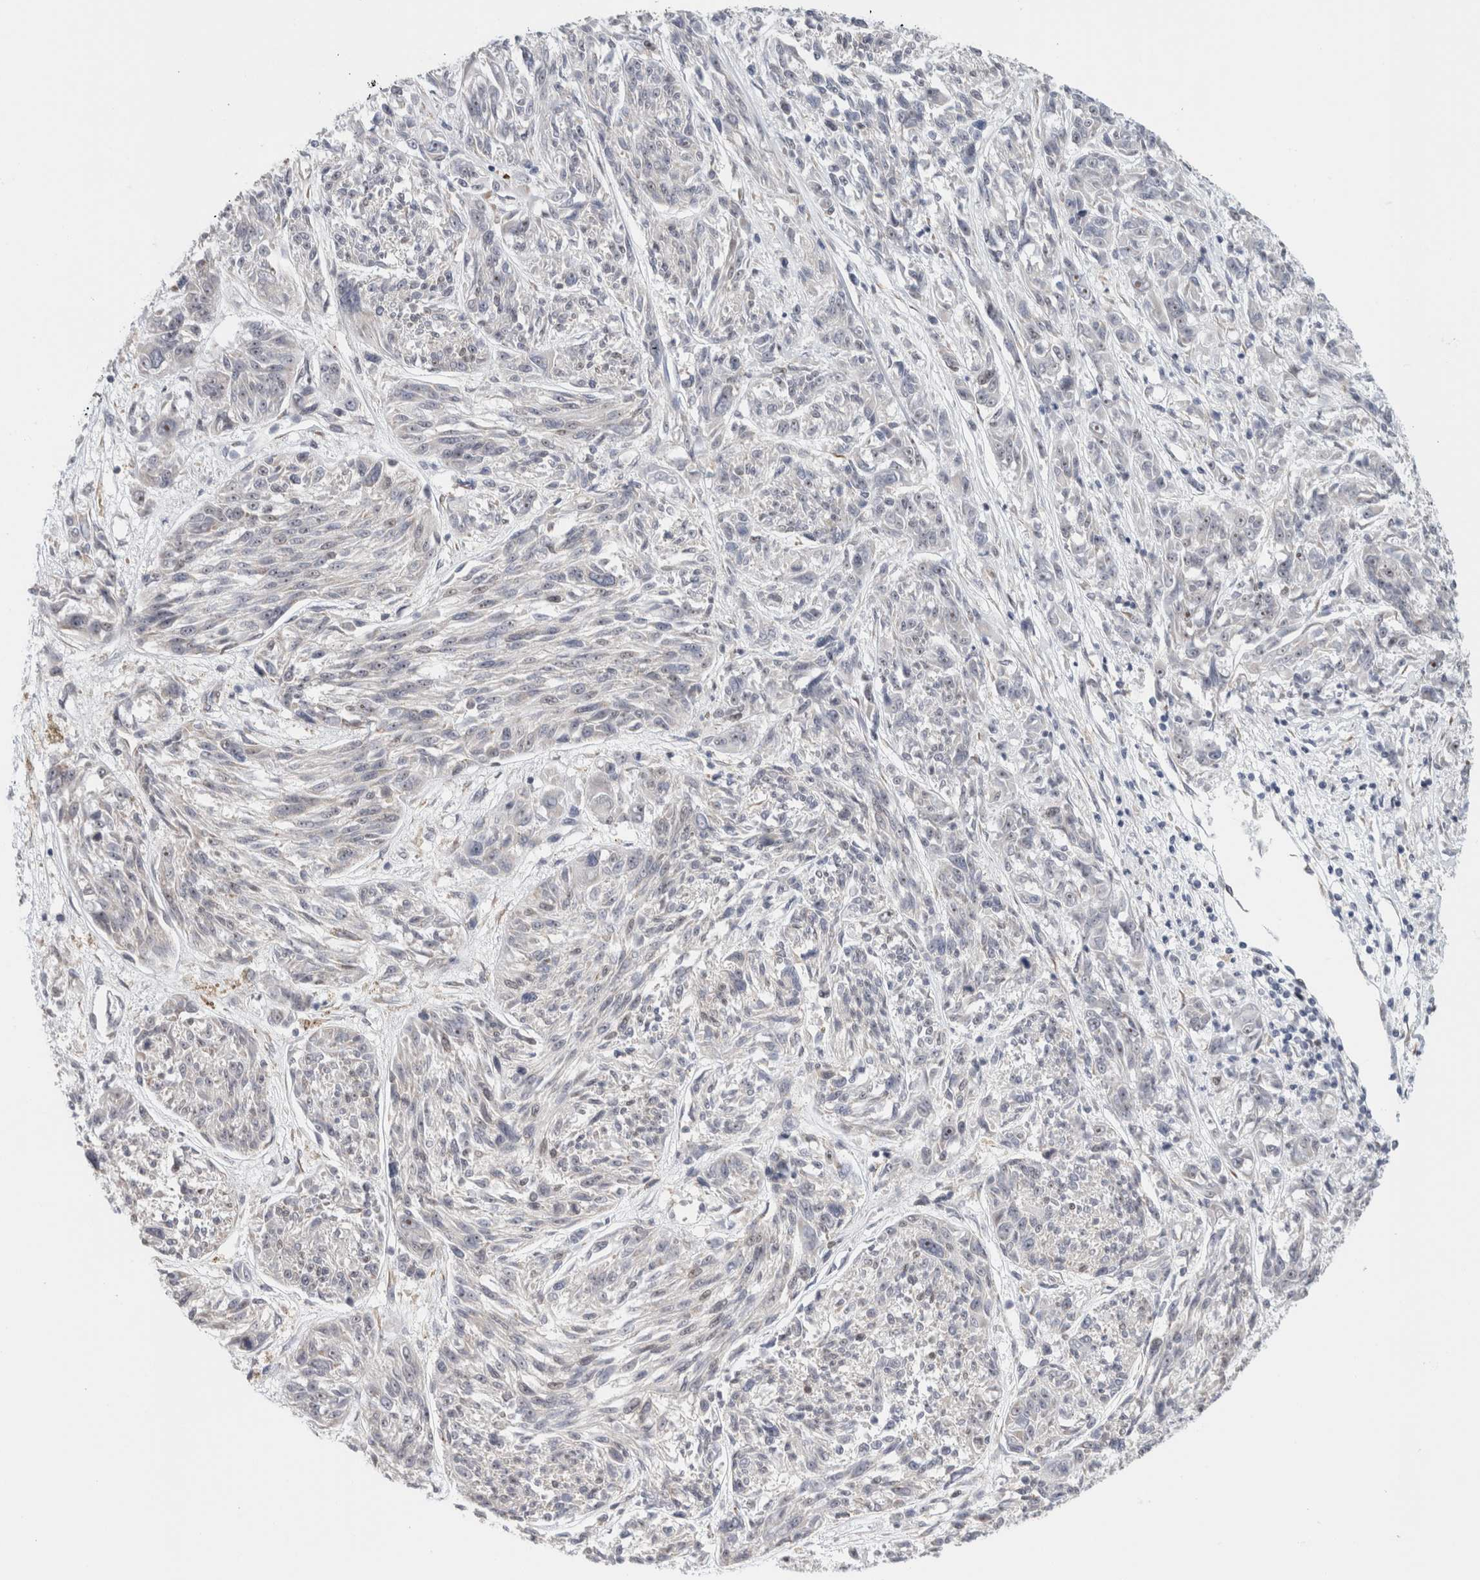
{"staining": {"intensity": "weak", "quantity": "<25%", "location": "nuclear"}, "tissue": "melanoma", "cell_type": "Tumor cells", "image_type": "cancer", "snomed": [{"axis": "morphology", "description": "Malignant melanoma, NOS"}, {"axis": "topography", "description": "Skin"}], "caption": "IHC photomicrograph of human melanoma stained for a protein (brown), which demonstrates no positivity in tumor cells. (DAB (3,3'-diaminobenzidine) immunohistochemistry visualized using brightfield microscopy, high magnification).", "gene": "RBMX2", "patient": {"sex": "male", "age": 53}}